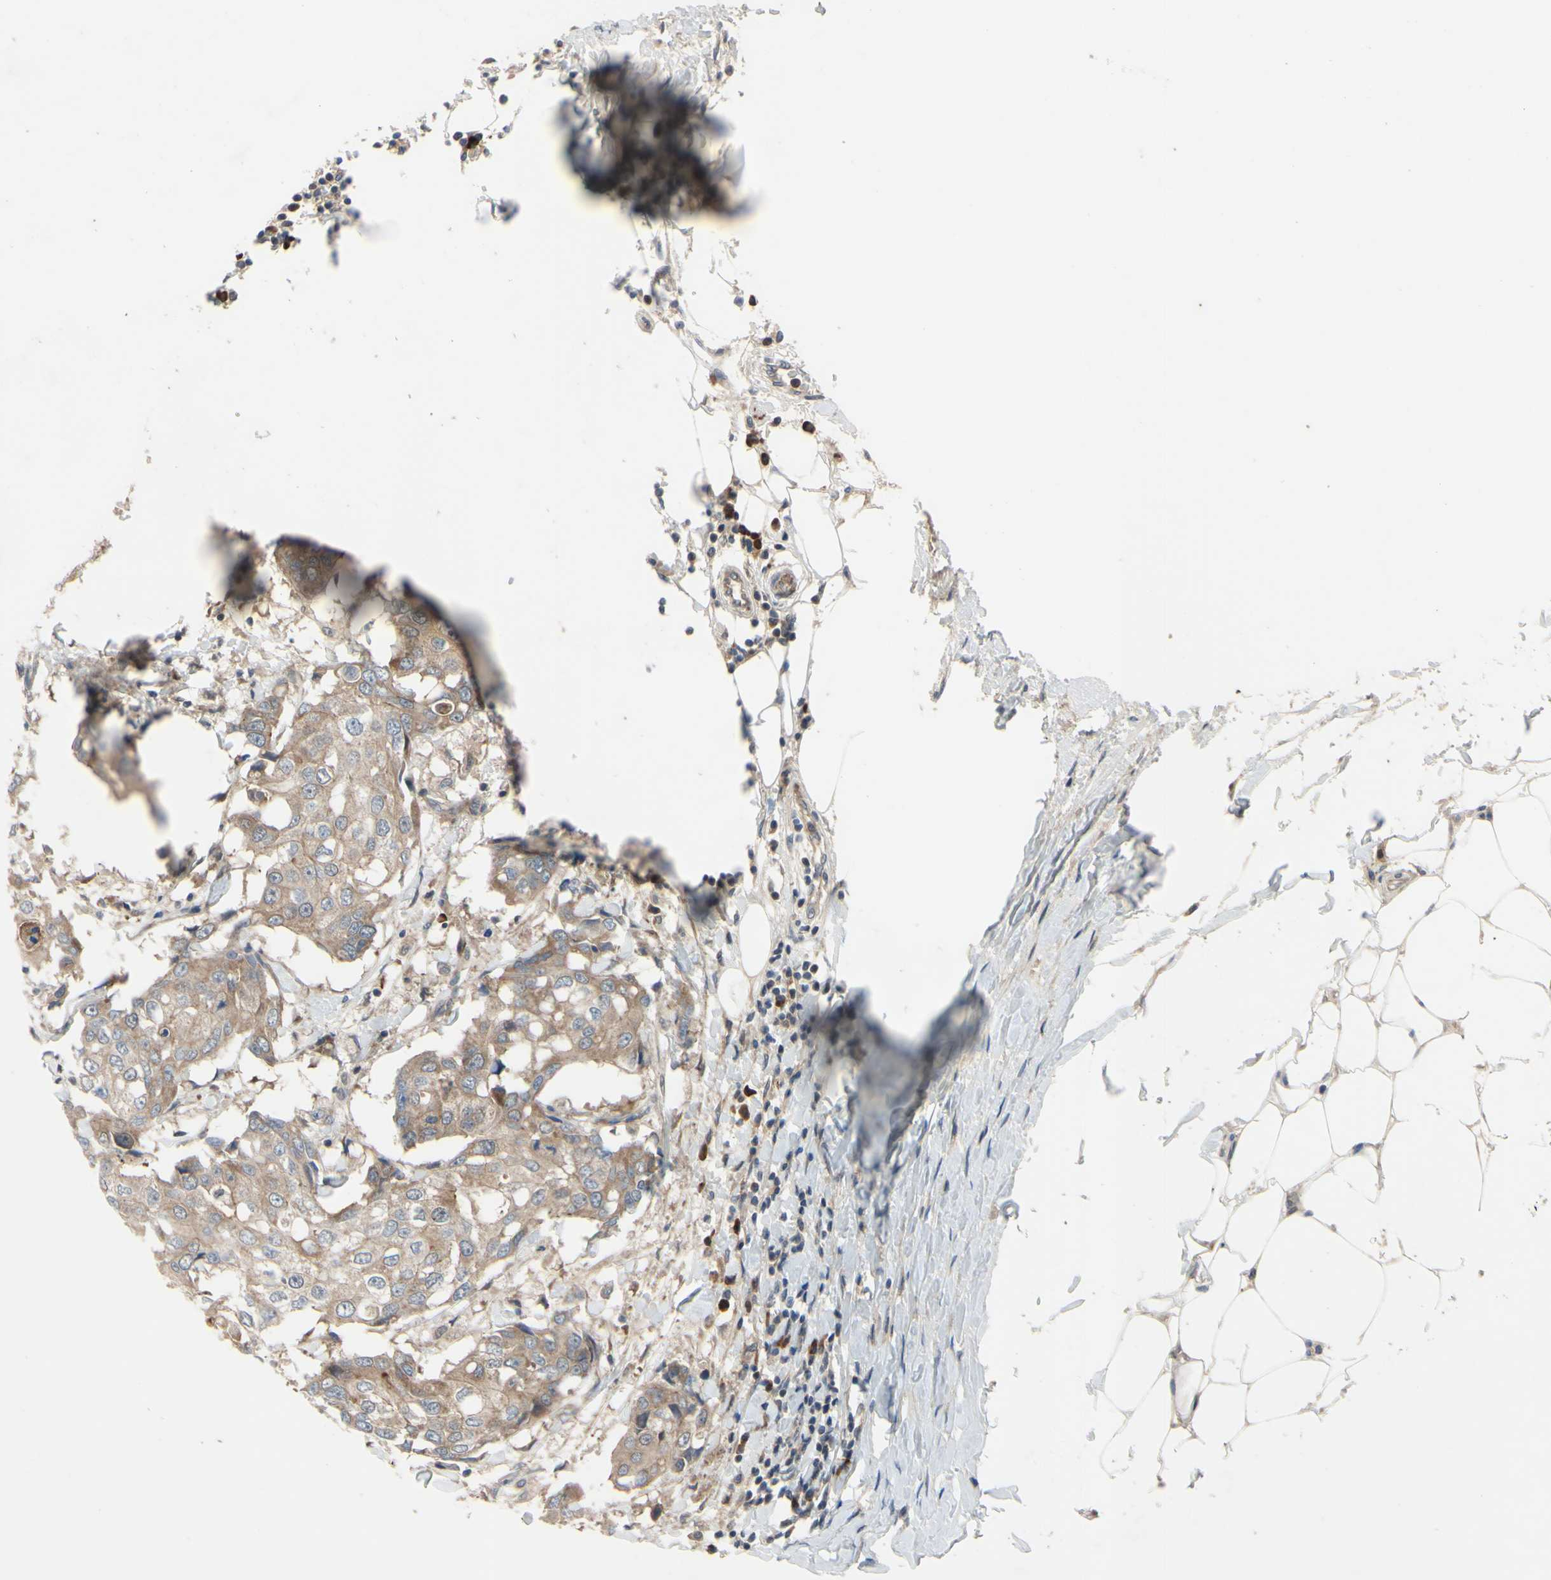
{"staining": {"intensity": "weak", "quantity": ">75%", "location": "cytoplasmic/membranous"}, "tissue": "breast cancer", "cell_type": "Tumor cells", "image_type": "cancer", "snomed": [{"axis": "morphology", "description": "Duct carcinoma"}, {"axis": "topography", "description": "Breast"}], "caption": "About >75% of tumor cells in human breast cancer (invasive ductal carcinoma) display weak cytoplasmic/membranous protein positivity as visualized by brown immunohistochemical staining.", "gene": "XIAP", "patient": {"sex": "female", "age": 27}}